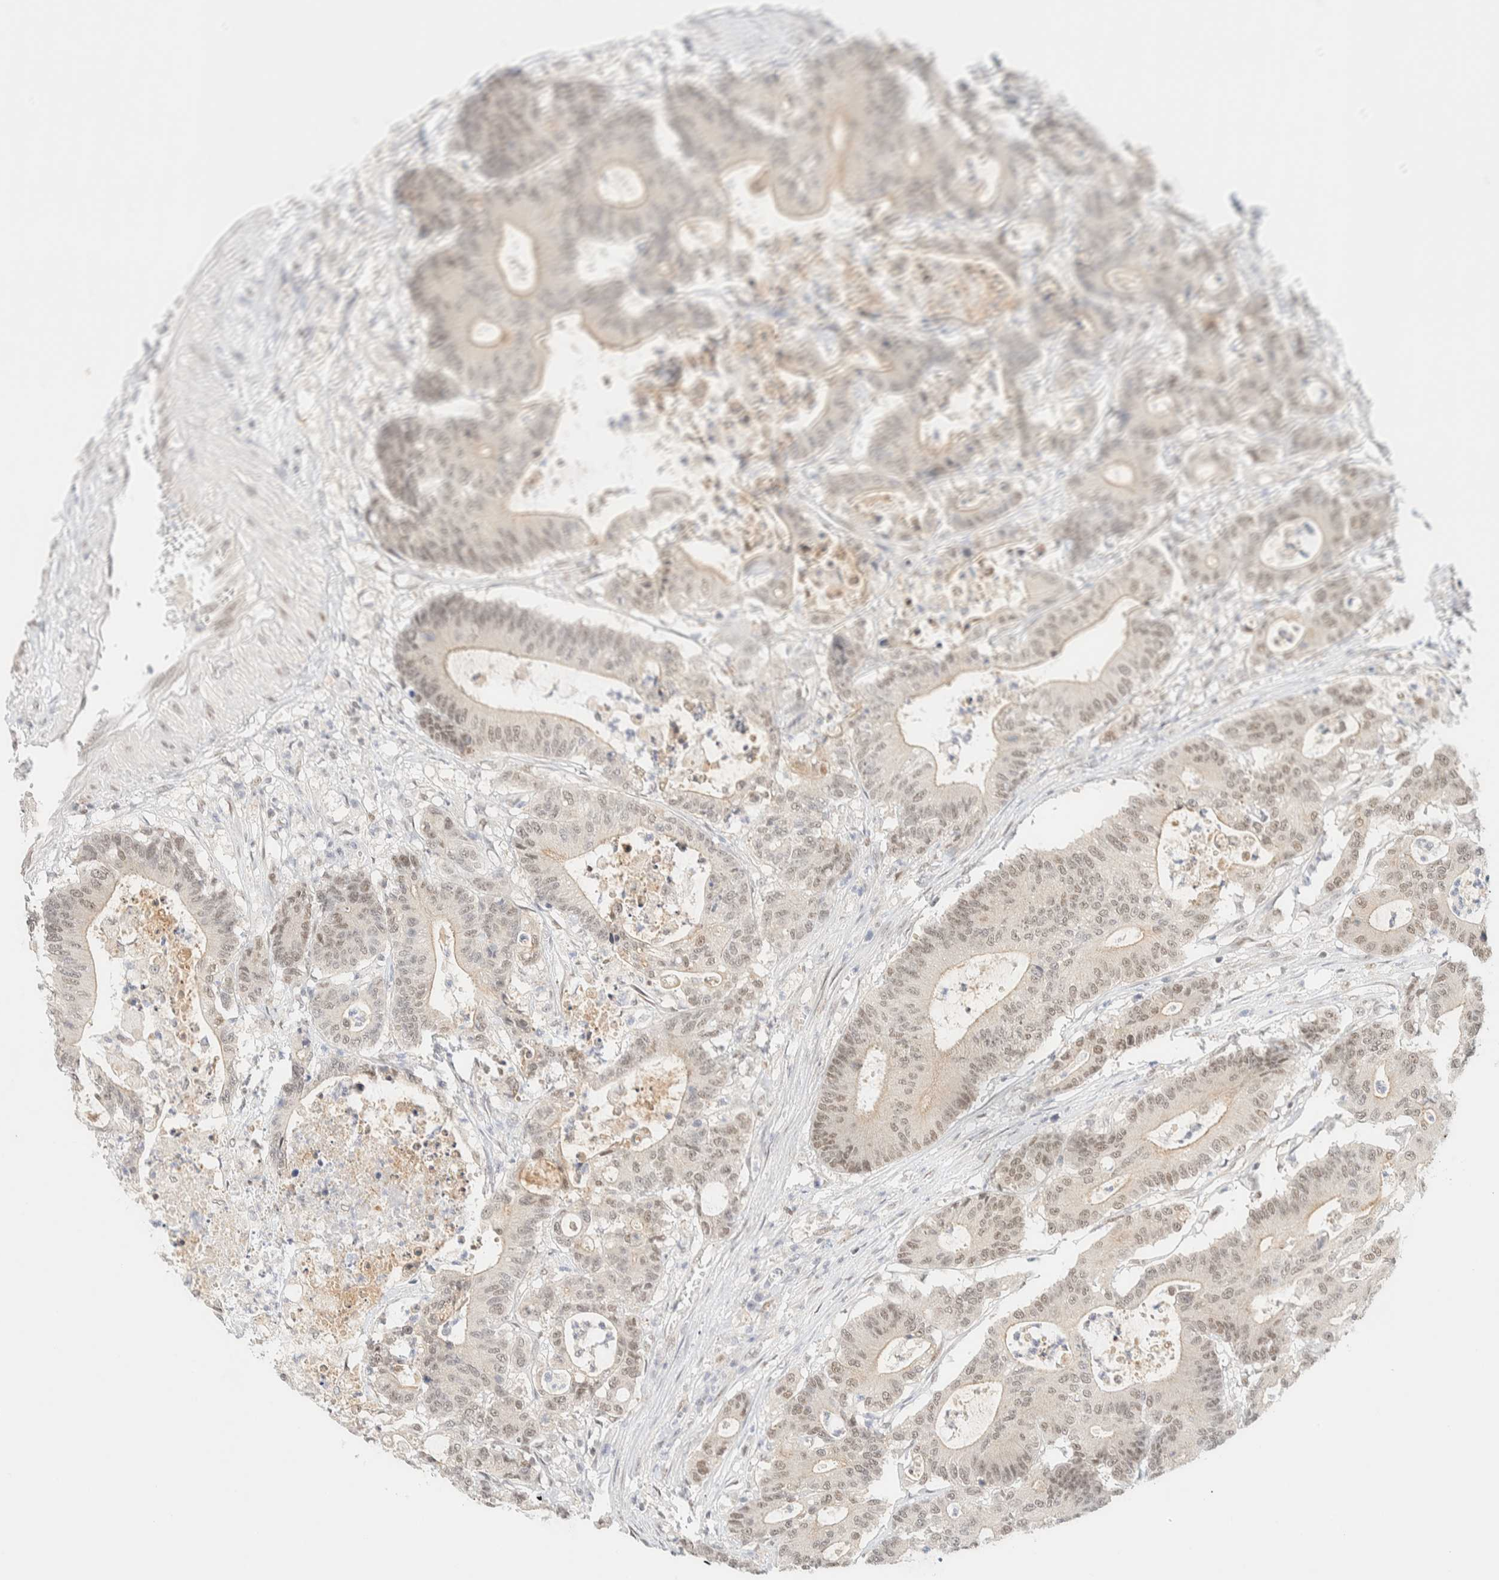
{"staining": {"intensity": "weak", "quantity": "25%-75%", "location": "nuclear"}, "tissue": "colorectal cancer", "cell_type": "Tumor cells", "image_type": "cancer", "snomed": [{"axis": "morphology", "description": "Adenocarcinoma, NOS"}, {"axis": "topography", "description": "Colon"}], "caption": "This is a histology image of immunohistochemistry (IHC) staining of colorectal cancer (adenocarcinoma), which shows weak positivity in the nuclear of tumor cells.", "gene": "PYGO2", "patient": {"sex": "female", "age": 84}}